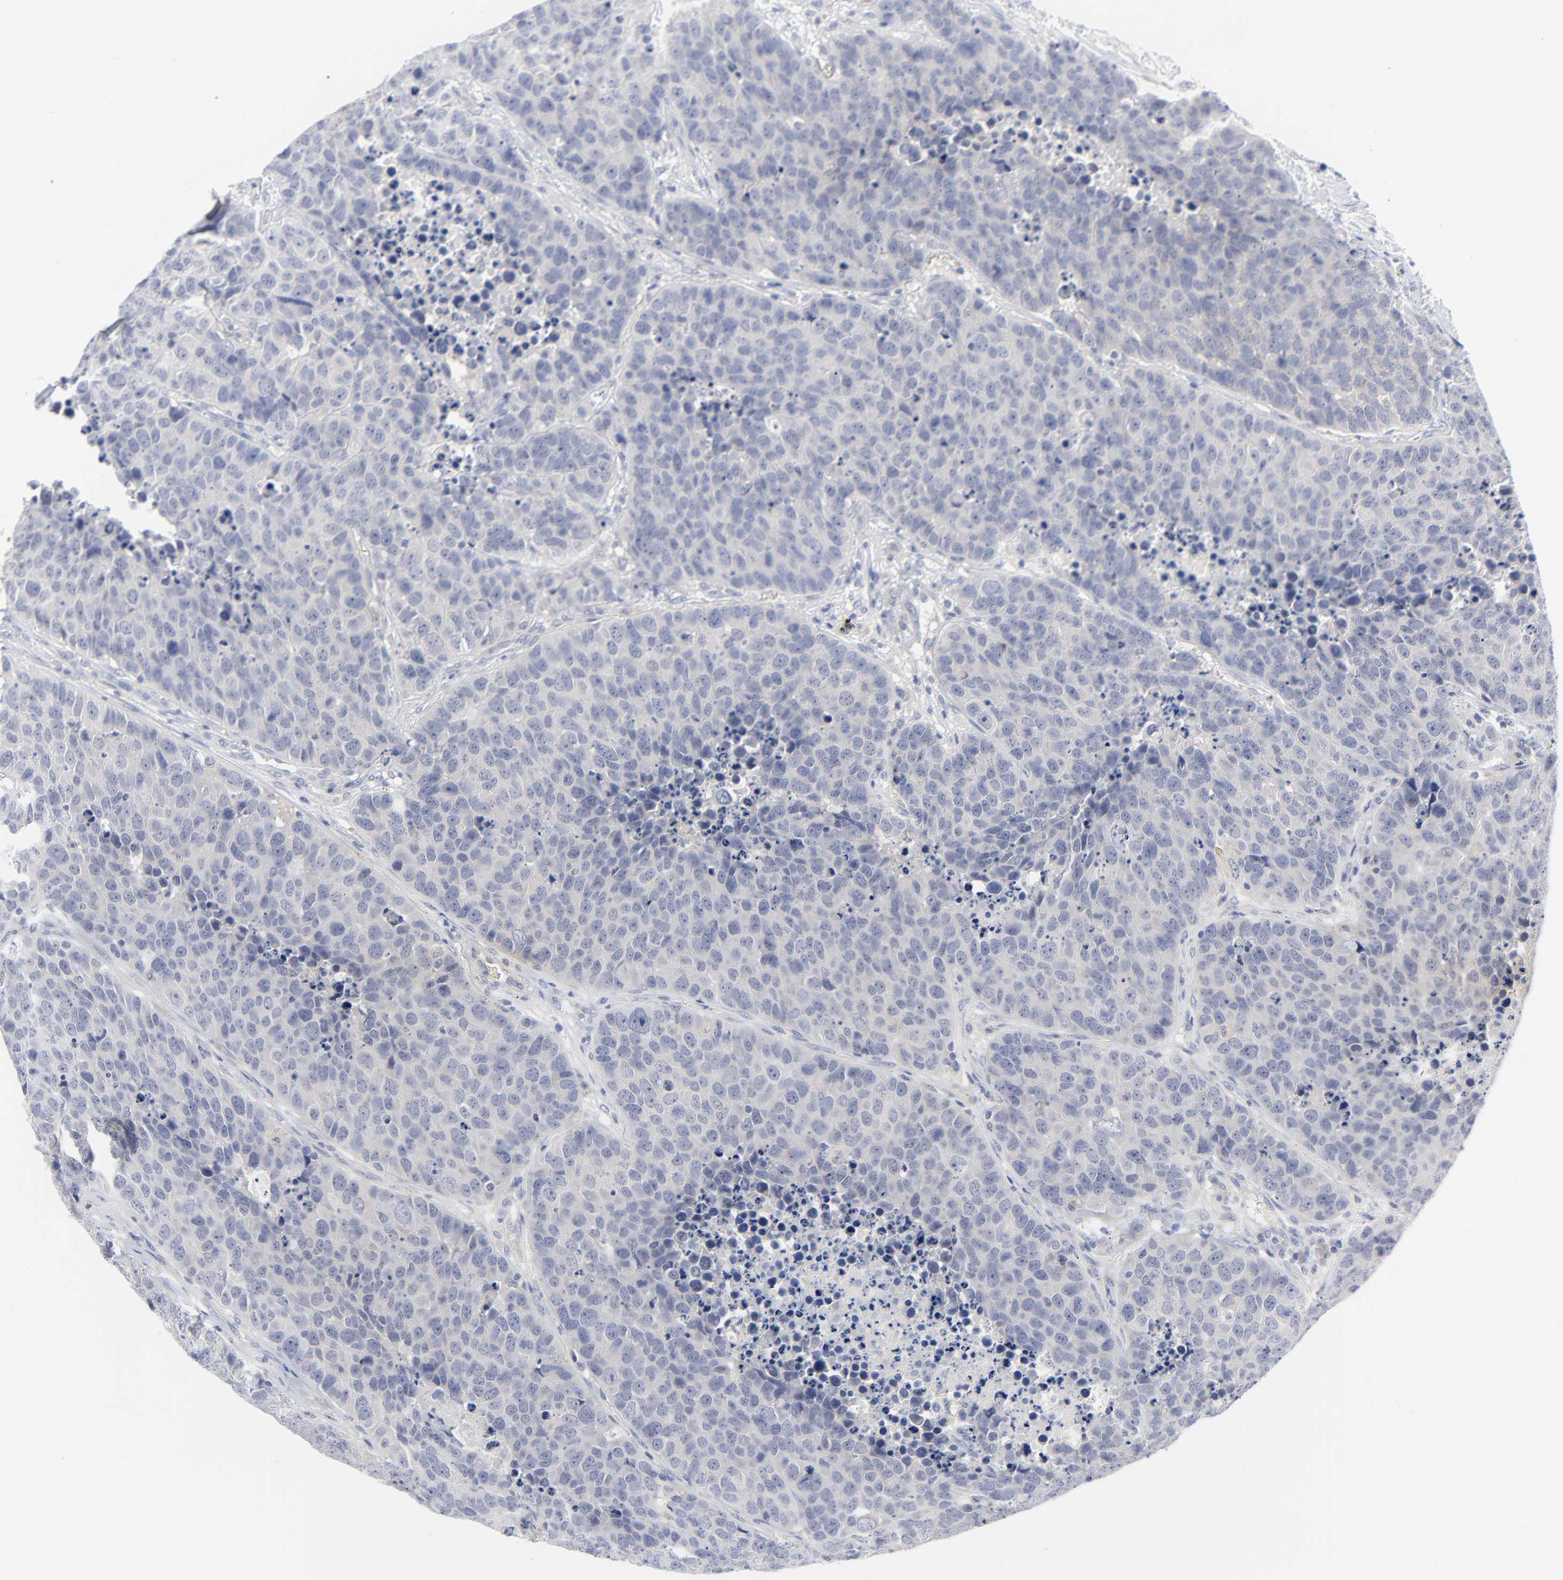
{"staining": {"intensity": "negative", "quantity": "none", "location": "none"}, "tissue": "carcinoid", "cell_type": "Tumor cells", "image_type": "cancer", "snomed": [{"axis": "morphology", "description": "Carcinoid, malignant, NOS"}, {"axis": "topography", "description": "Lung"}], "caption": "Human carcinoid stained for a protein using immunohistochemistry shows no expression in tumor cells.", "gene": "CLEC4G", "patient": {"sex": "male", "age": 60}}